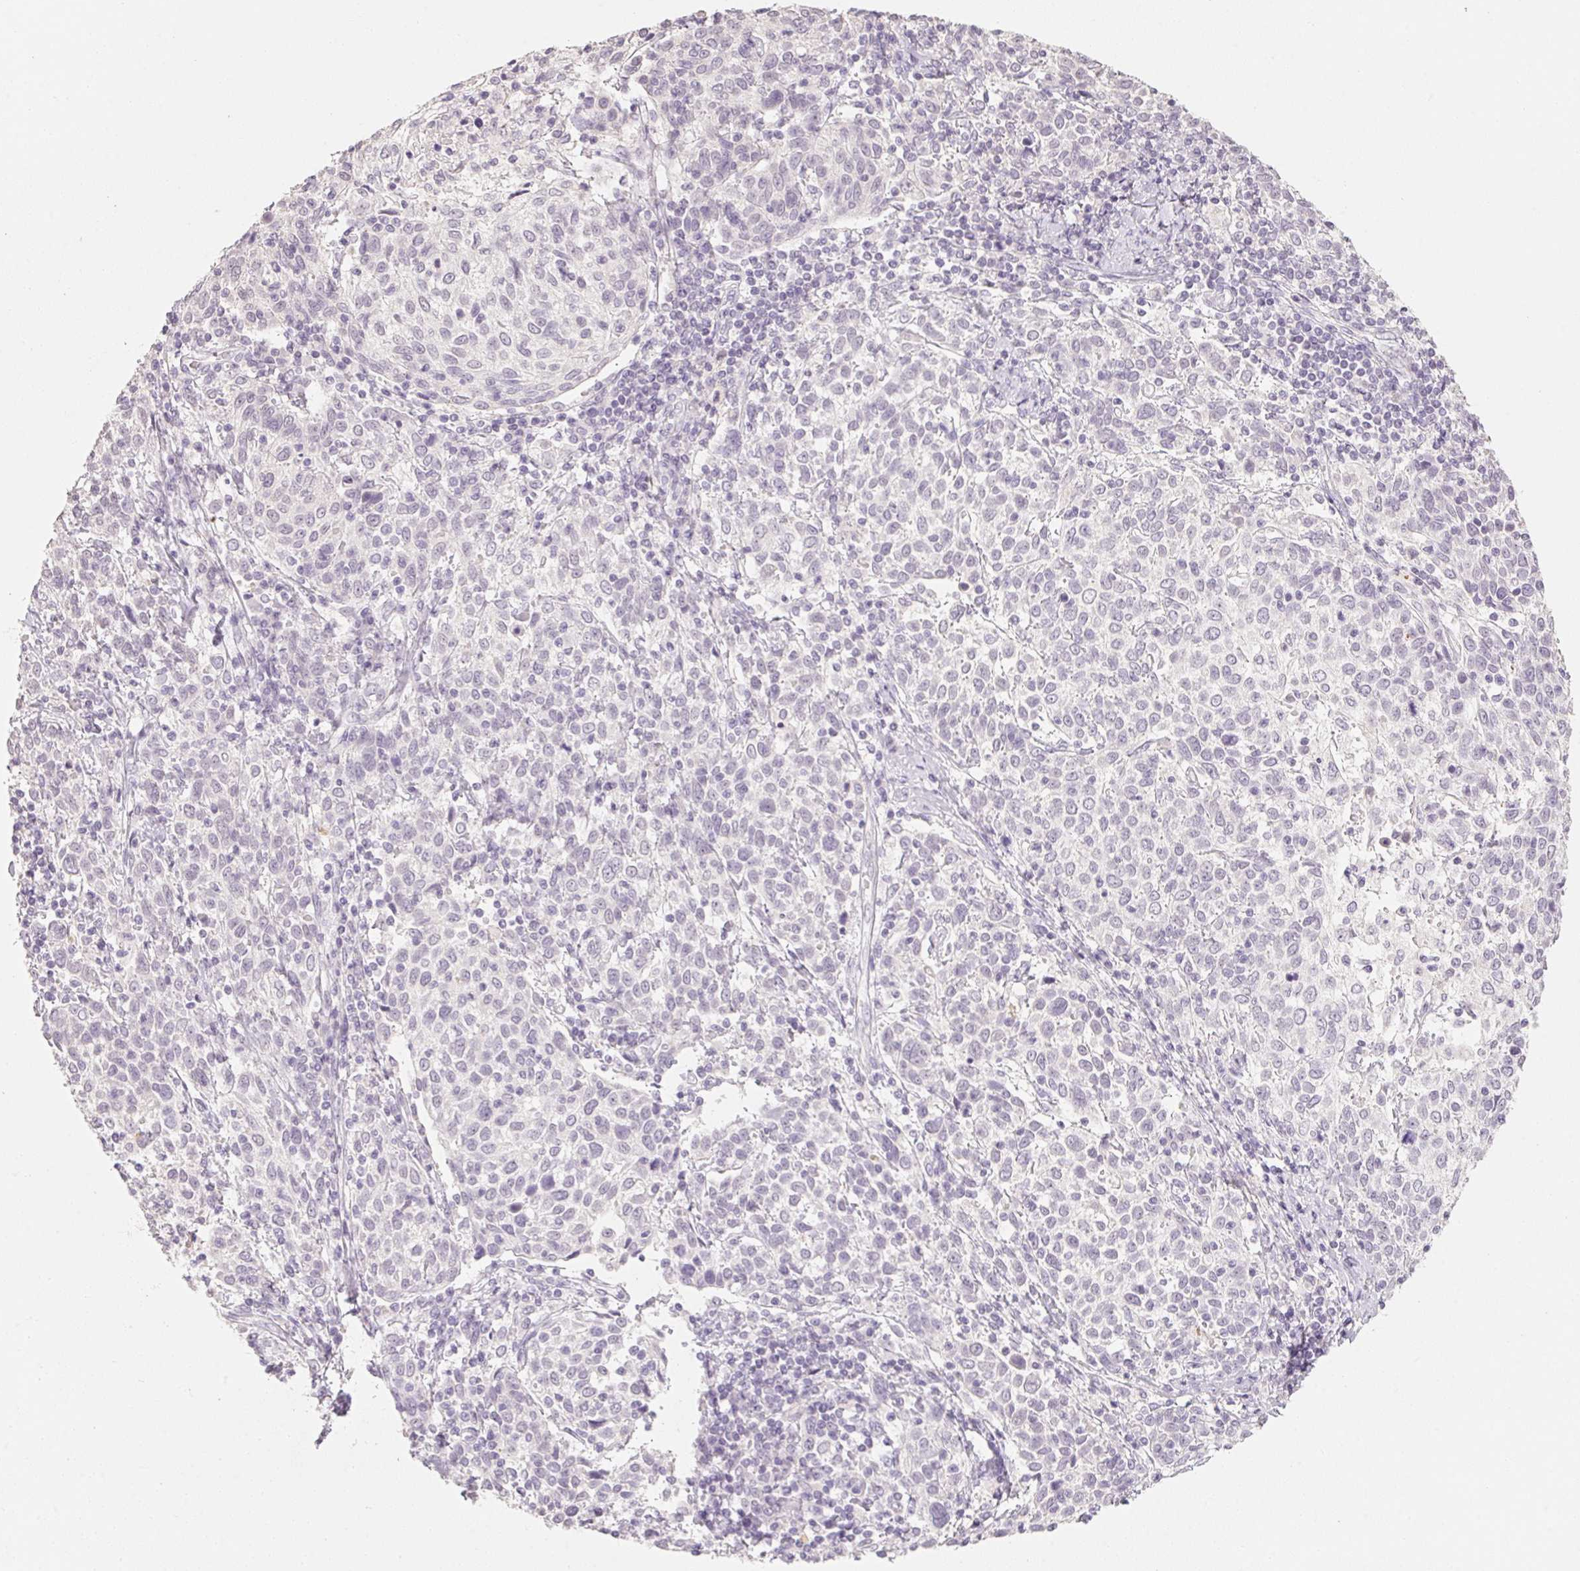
{"staining": {"intensity": "negative", "quantity": "none", "location": "none"}, "tissue": "cervical cancer", "cell_type": "Tumor cells", "image_type": "cancer", "snomed": [{"axis": "morphology", "description": "Squamous cell carcinoma, NOS"}, {"axis": "topography", "description": "Cervix"}], "caption": "The immunohistochemistry image has no significant expression in tumor cells of cervical cancer (squamous cell carcinoma) tissue.", "gene": "CAPZA3", "patient": {"sex": "female", "age": 61}}